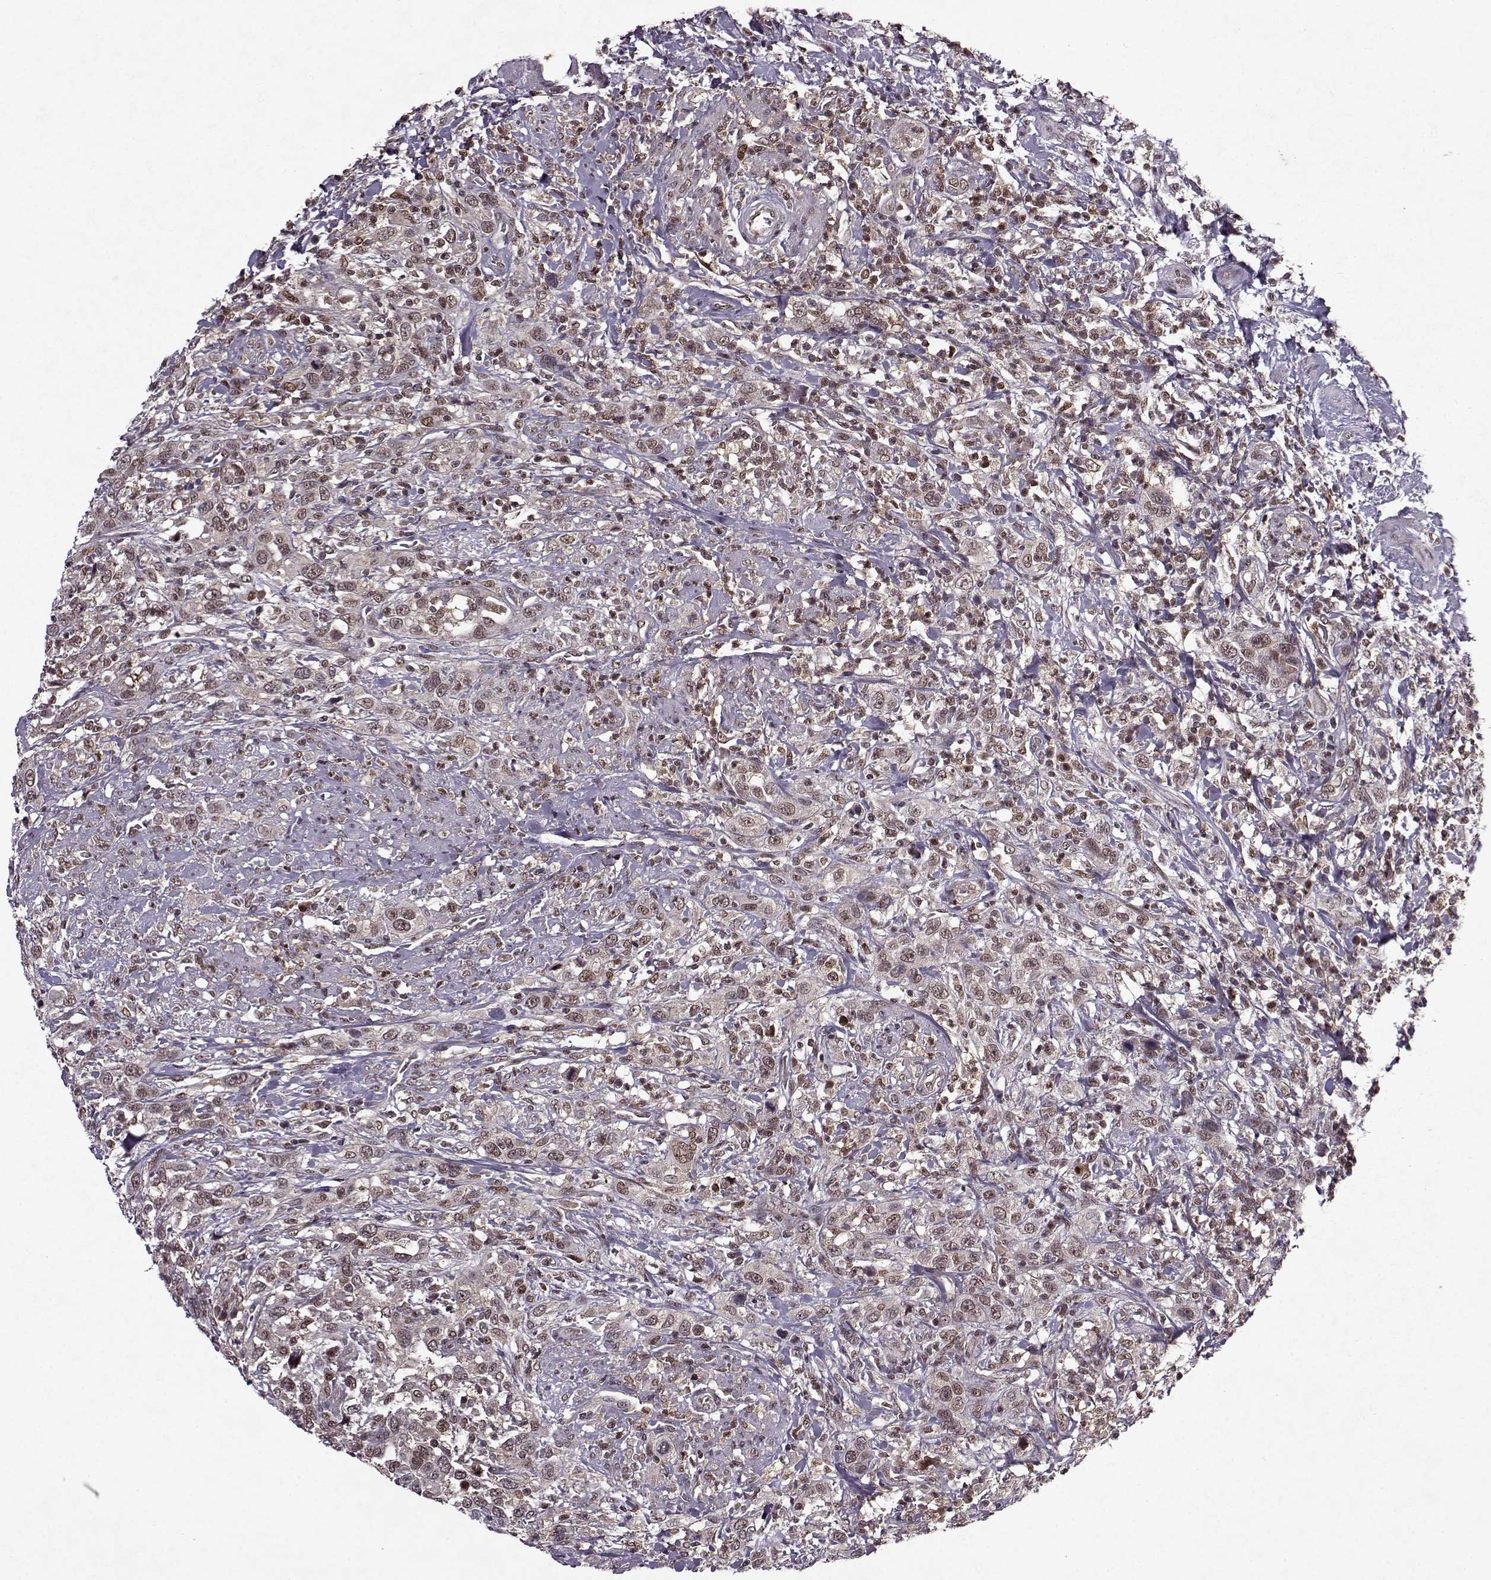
{"staining": {"intensity": "weak", "quantity": ">75%", "location": "nuclear"}, "tissue": "urothelial cancer", "cell_type": "Tumor cells", "image_type": "cancer", "snomed": [{"axis": "morphology", "description": "Urothelial carcinoma, NOS"}, {"axis": "morphology", "description": "Urothelial carcinoma, High grade"}, {"axis": "topography", "description": "Urinary bladder"}], "caption": "This image demonstrates immunohistochemistry (IHC) staining of human transitional cell carcinoma, with low weak nuclear expression in approximately >75% of tumor cells.", "gene": "PSMA7", "patient": {"sex": "female", "age": 64}}